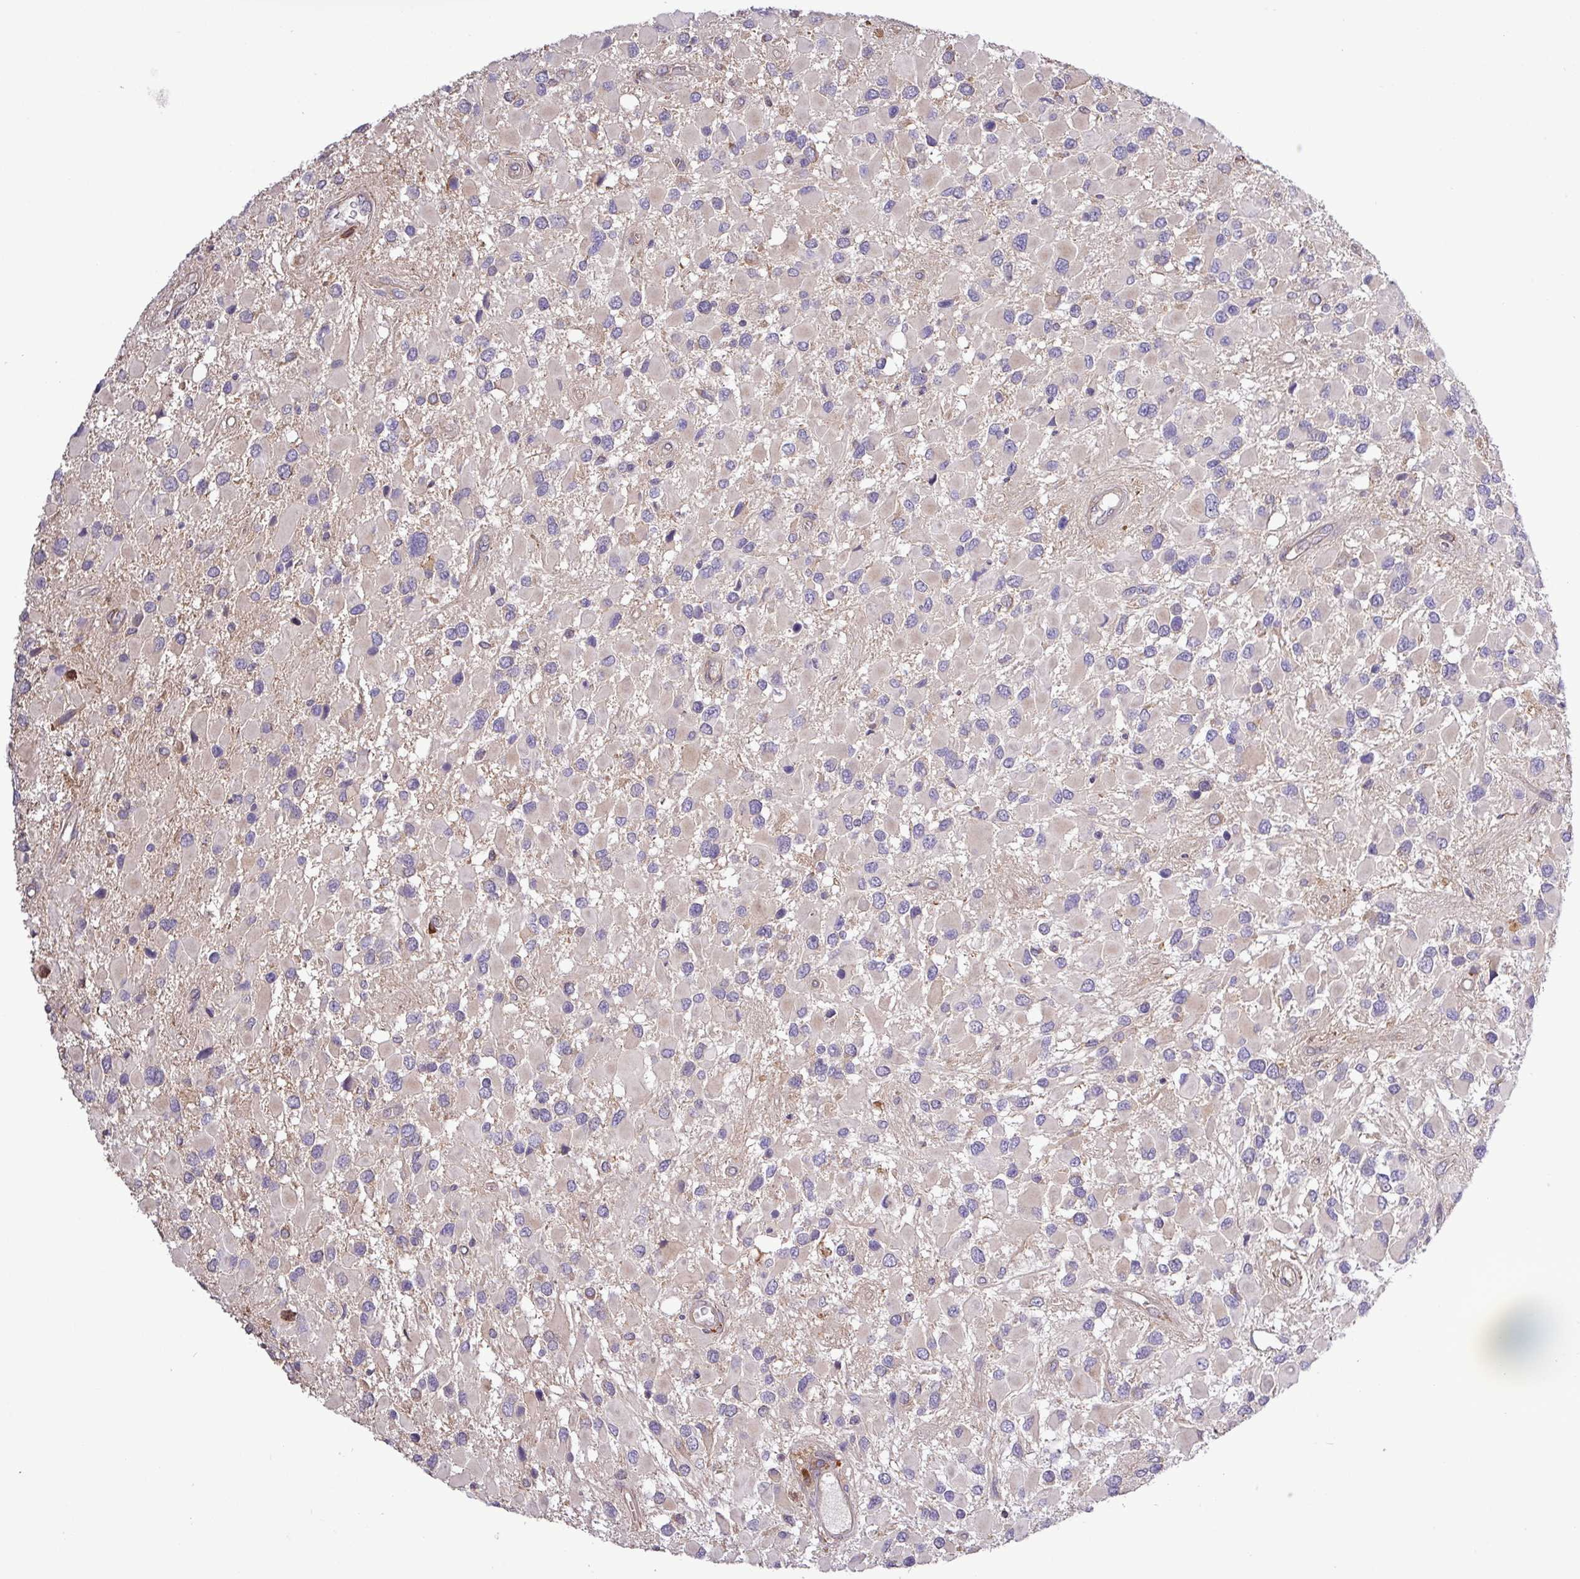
{"staining": {"intensity": "negative", "quantity": "none", "location": "none"}, "tissue": "glioma", "cell_type": "Tumor cells", "image_type": "cancer", "snomed": [{"axis": "morphology", "description": "Glioma, malignant, High grade"}, {"axis": "topography", "description": "Brain"}], "caption": "Immunohistochemistry of human high-grade glioma (malignant) displays no positivity in tumor cells. (IHC, brightfield microscopy, high magnification).", "gene": "MEGF6", "patient": {"sex": "male", "age": 53}}